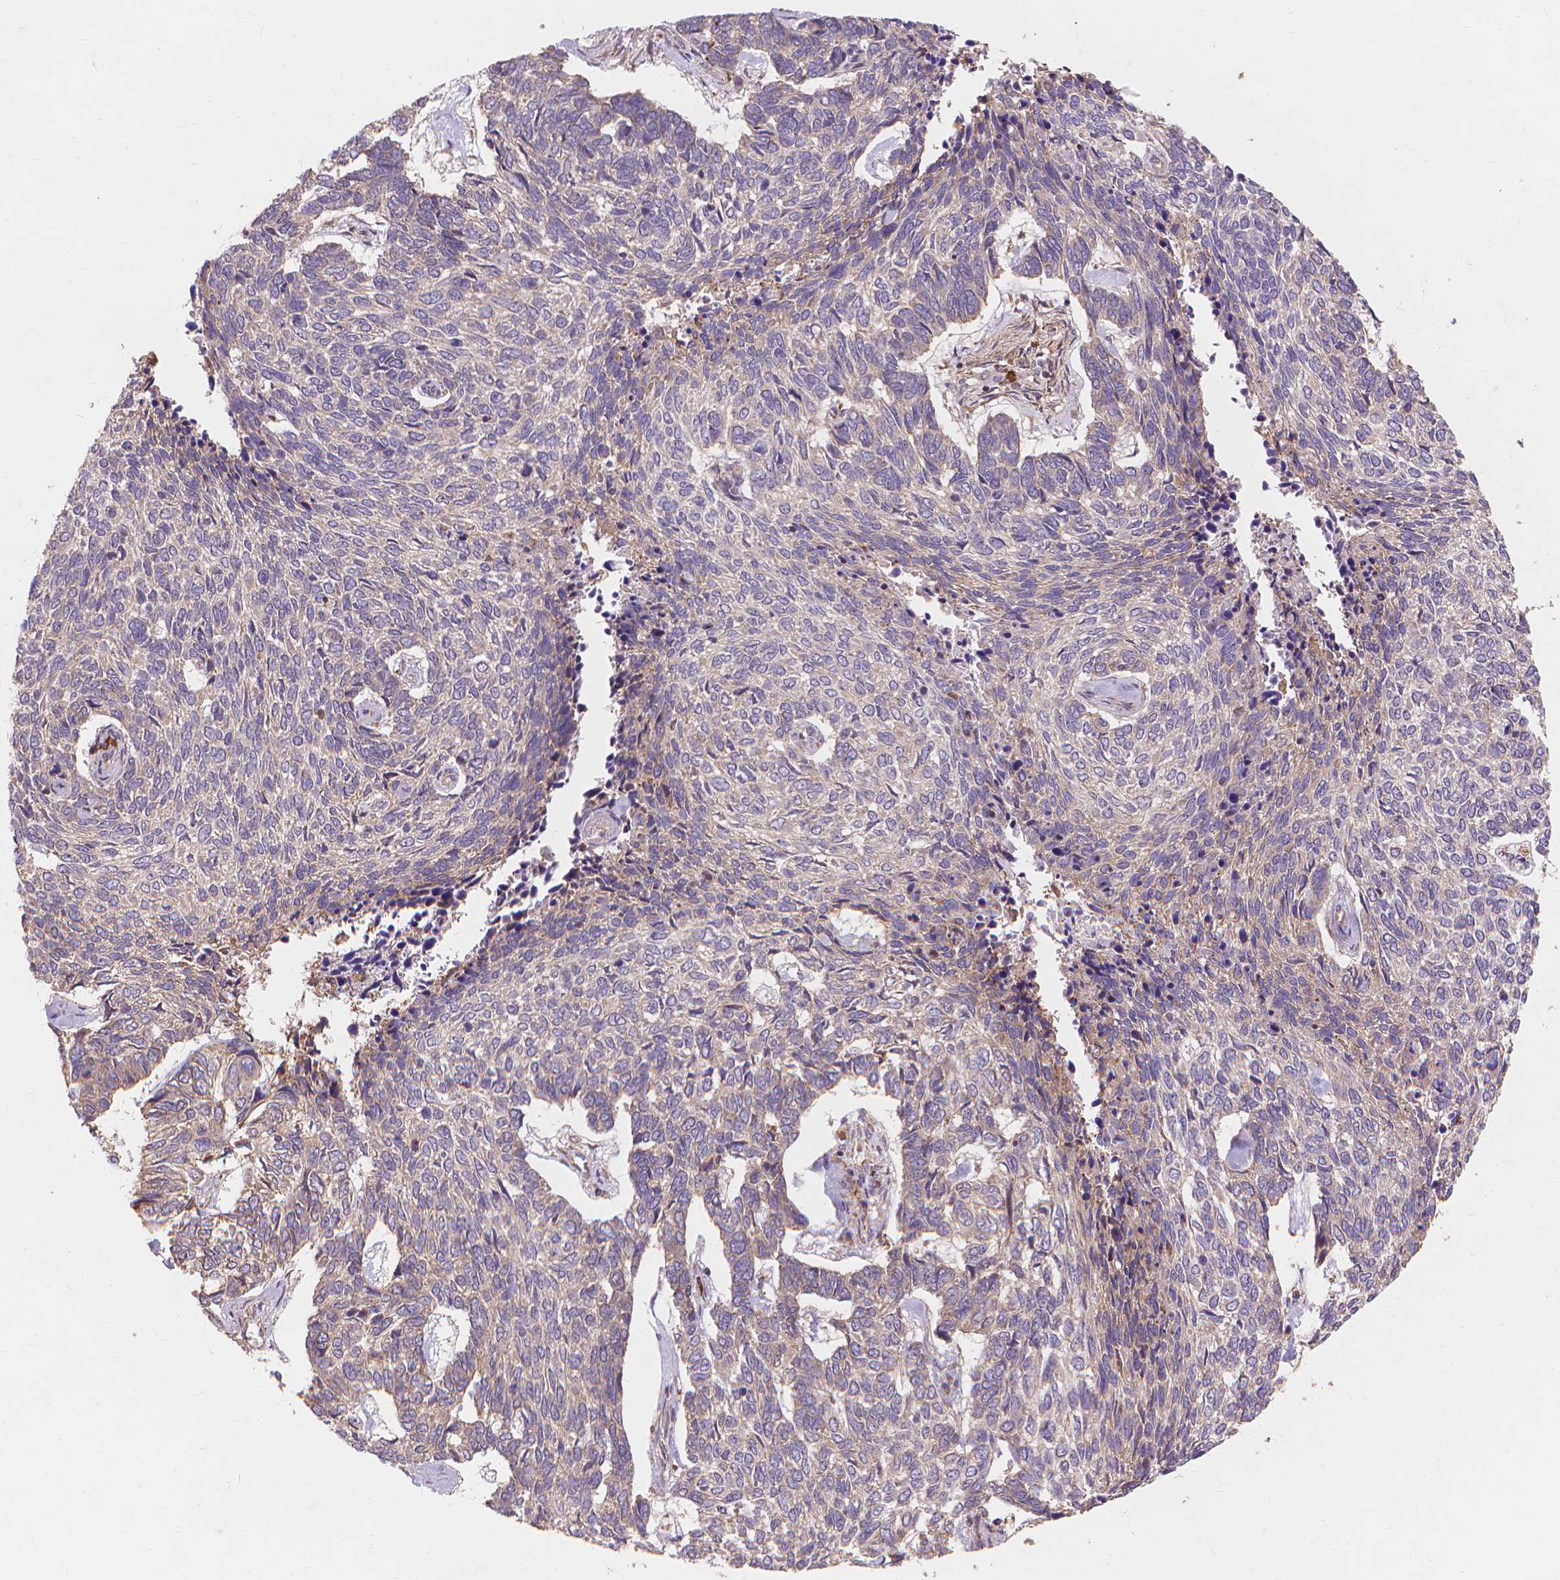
{"staining": {"intensity": "weak", "quantity": "25%-75%", "location": "cytoplasmic/membranous"}, "tissue": "skin cancer", "cell_type": "Tumor cells", "image_type": "cancer", "snomed": [{"axis": "morphology", "description": "Basal cell carcinoma"}, {"axis": "topography", "description": "Skin"}], "caption": "Protein staining exhibits weak cytoplasmic/membranous positivity in approximately 25%-75% of tumor cells in skin cancer.", "gene": "TAB2", "patient": {"sex": "female", "age": 65}}